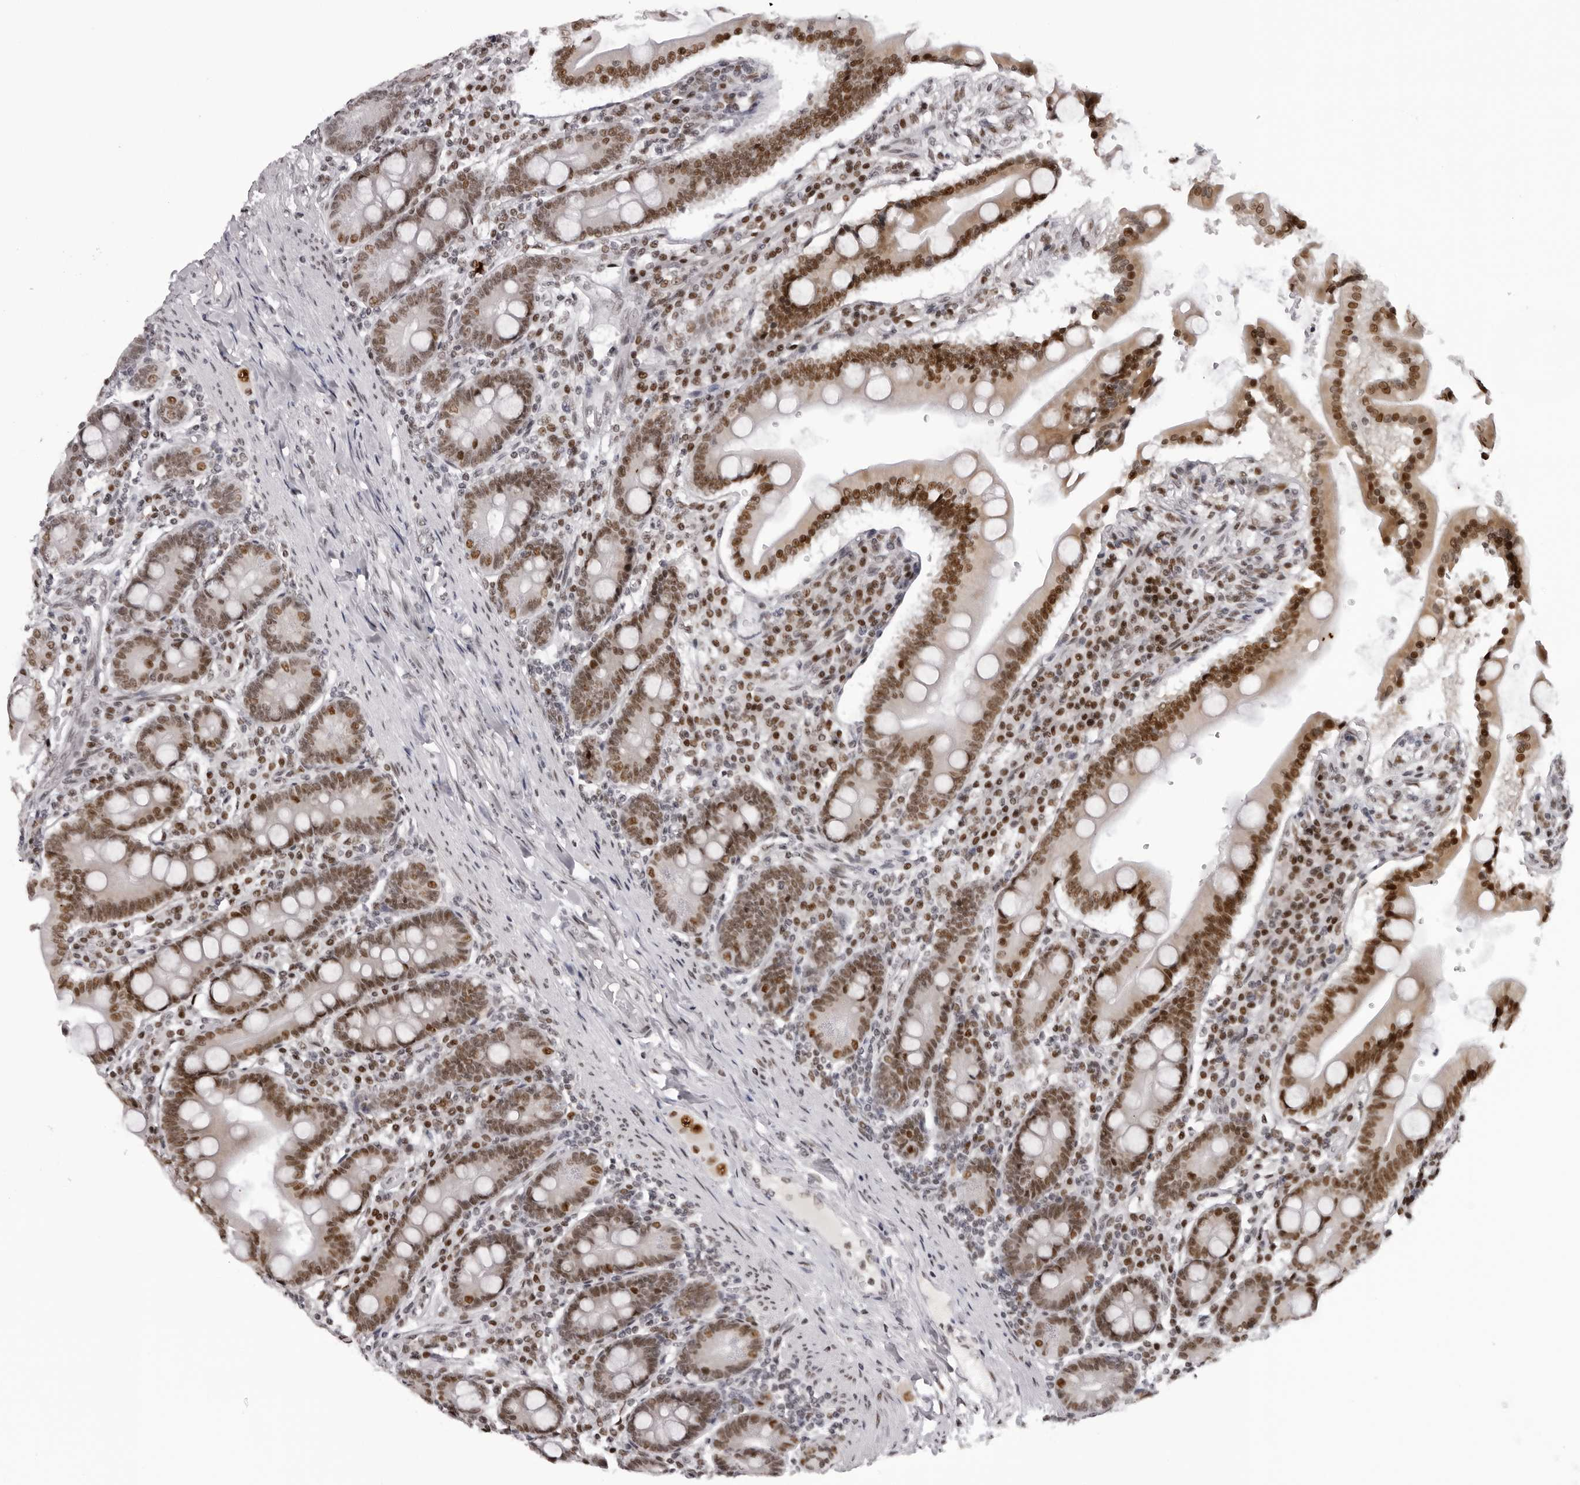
{"staining": {"intensity": "moderate", "quantity": ">75%", "location": "nuclear"}, "tissue": "duodenum", "cell_type": "Glandular cells", "image_type": "normal", "snomed": [{"axis": "morphology", "description": "Normal tissue, NOS"}, {"axis": "topography", "description": "Duodenum"}], "caption": "Immunohistochemistry (IHC) of unremarkable human duodenum reveals medium levels of moderate nuclear positivity in about >75% of glandular cells. The staining is performed using DAB brown chromogen to label protein expression. The nuclei are counter-stained blue using hematoxylin.", "gene": "HEXIM2", "patient": {"sex": "male", "age": 50}}